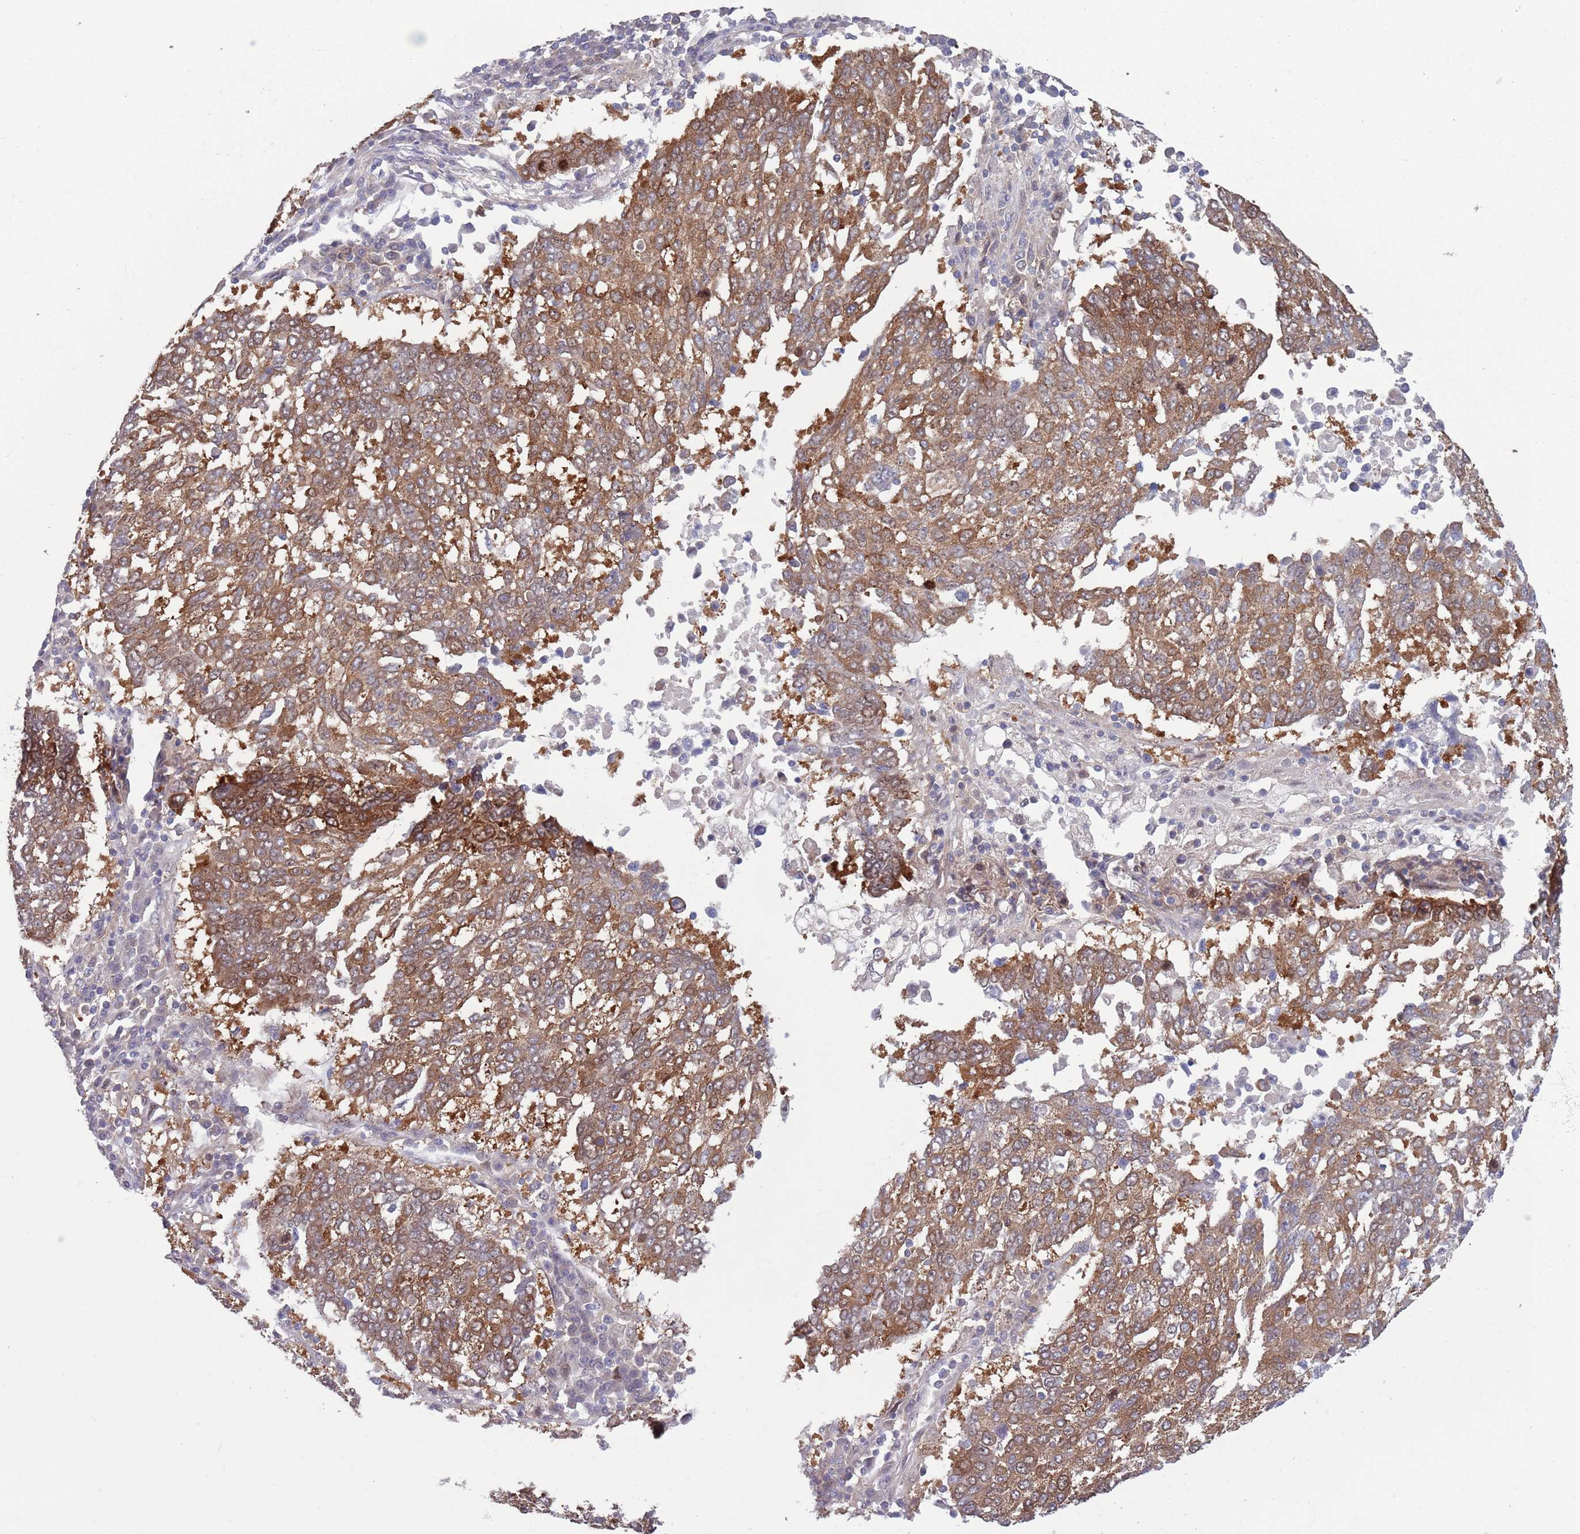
{"staining": {"intensity": "moderate", "quantity": ">75%", "location": "cytoplasmic/membranous"}, "tissue": "lung cancer", "cell_type": "Tumor cells", "image_type": "cancer", "snomed": [{"axis": "morphology", "description": "Squamous cell carcinoma, NOS"}, {"axis": "topography", "description": "Lung"}], "caption": "Lung cancer (squamous cell carcinoma) stained with DAB (3,3'-diaminobenzidine) immunohistochemistry (IHC) reveals medium levels of moderate cytoplasmic/membranous staining in about >75% of tumor cells.", "gene": "CLNS1A", "patient": {"sex": "male", "age": 73}}